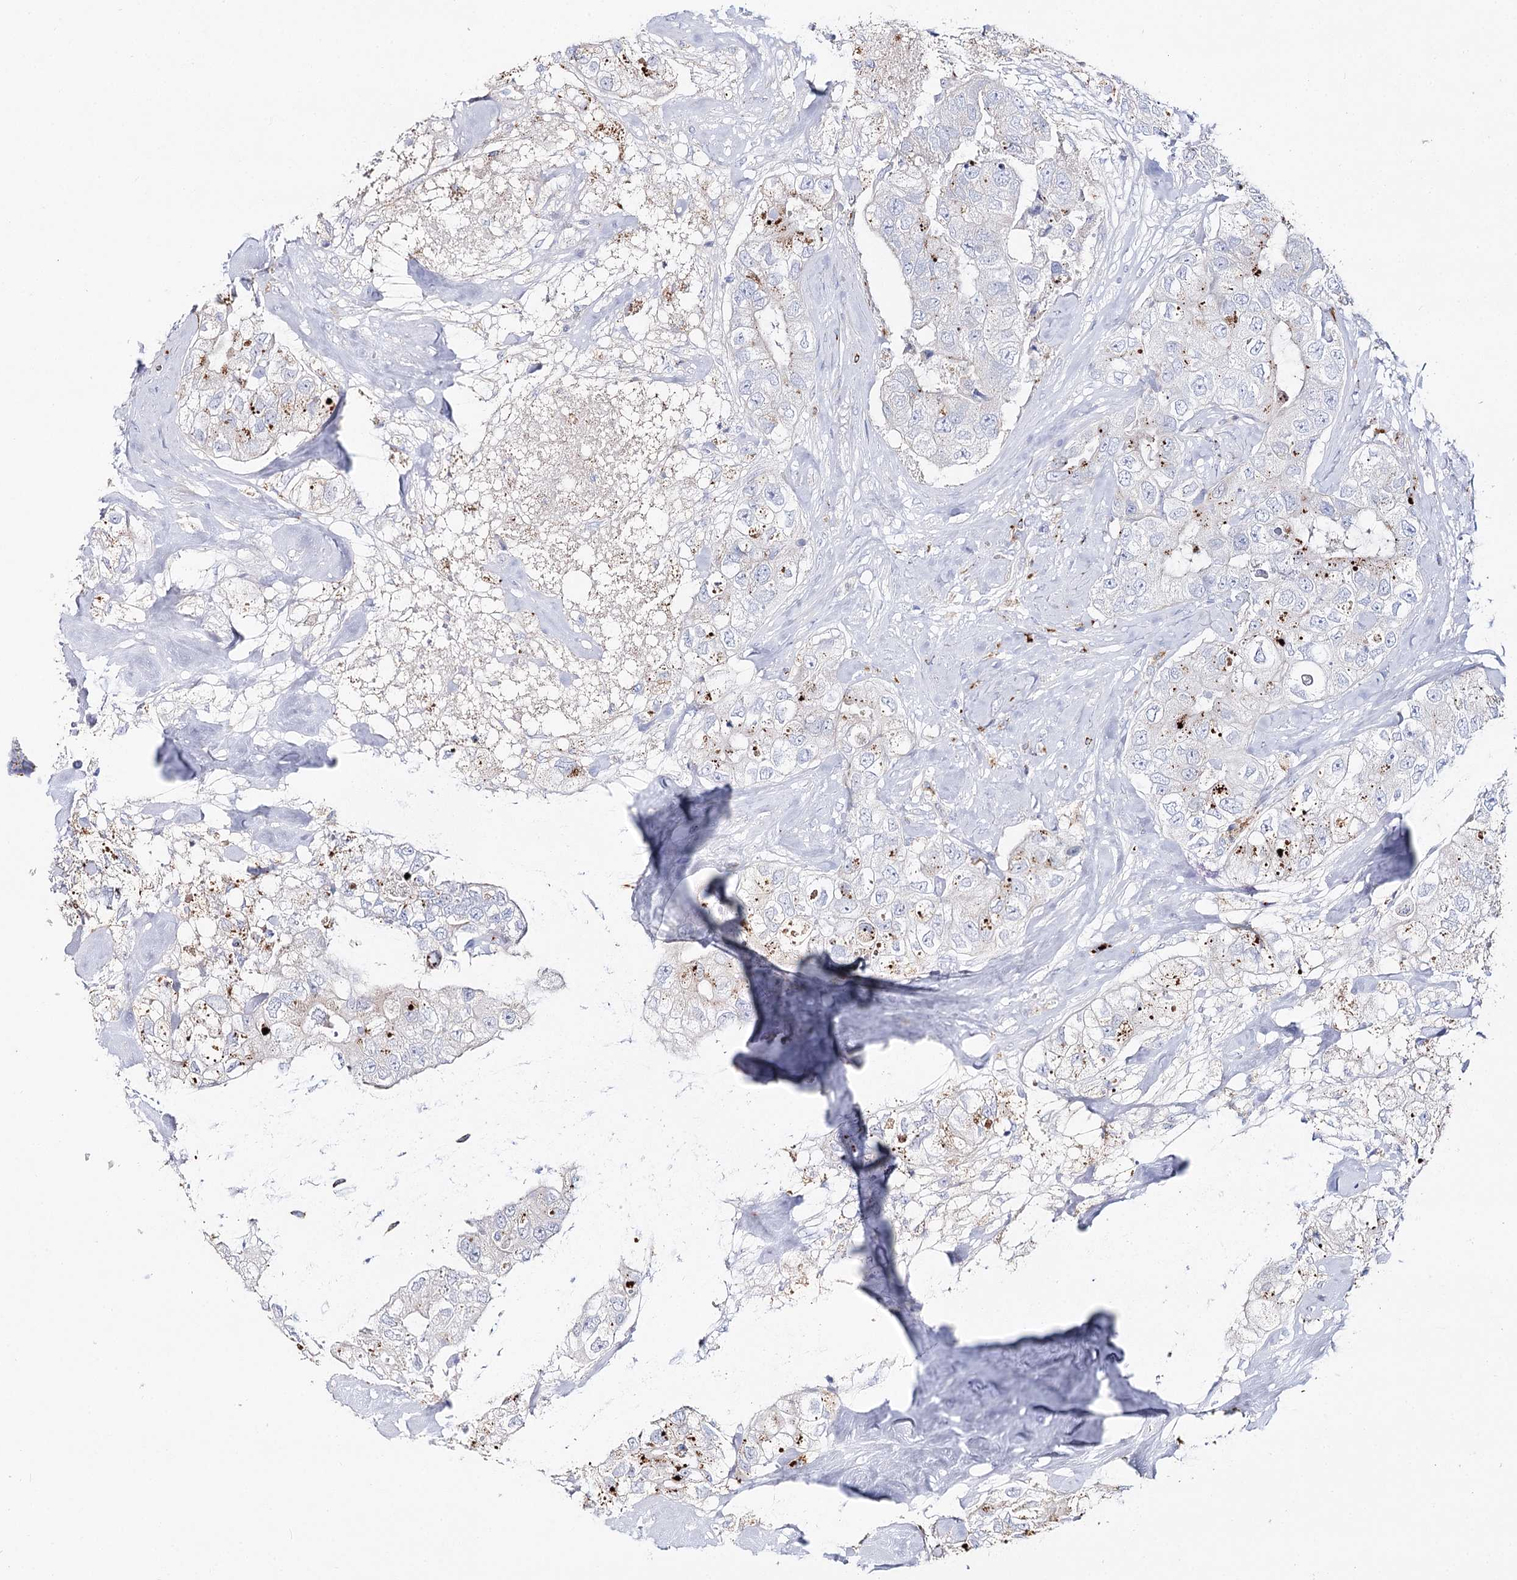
{"staining": {"intensity": "weak", "quantity": "<25%", "location": "cytoplasmic/membranous"}, "tissue": "breast cancer", "cell_type": "Tumor cells", "image_type": "cancer", "snomed": [{"axis": "morphology", "description": "Duct carcinoma"}, {"axis": "topography", "description": "Breast"}], "caption": "Tumor cells show no significant expression in intraductal carcinoma (breast).", "gene": "SLC3A1", "patient": {"sex": "female", "age": 62}}